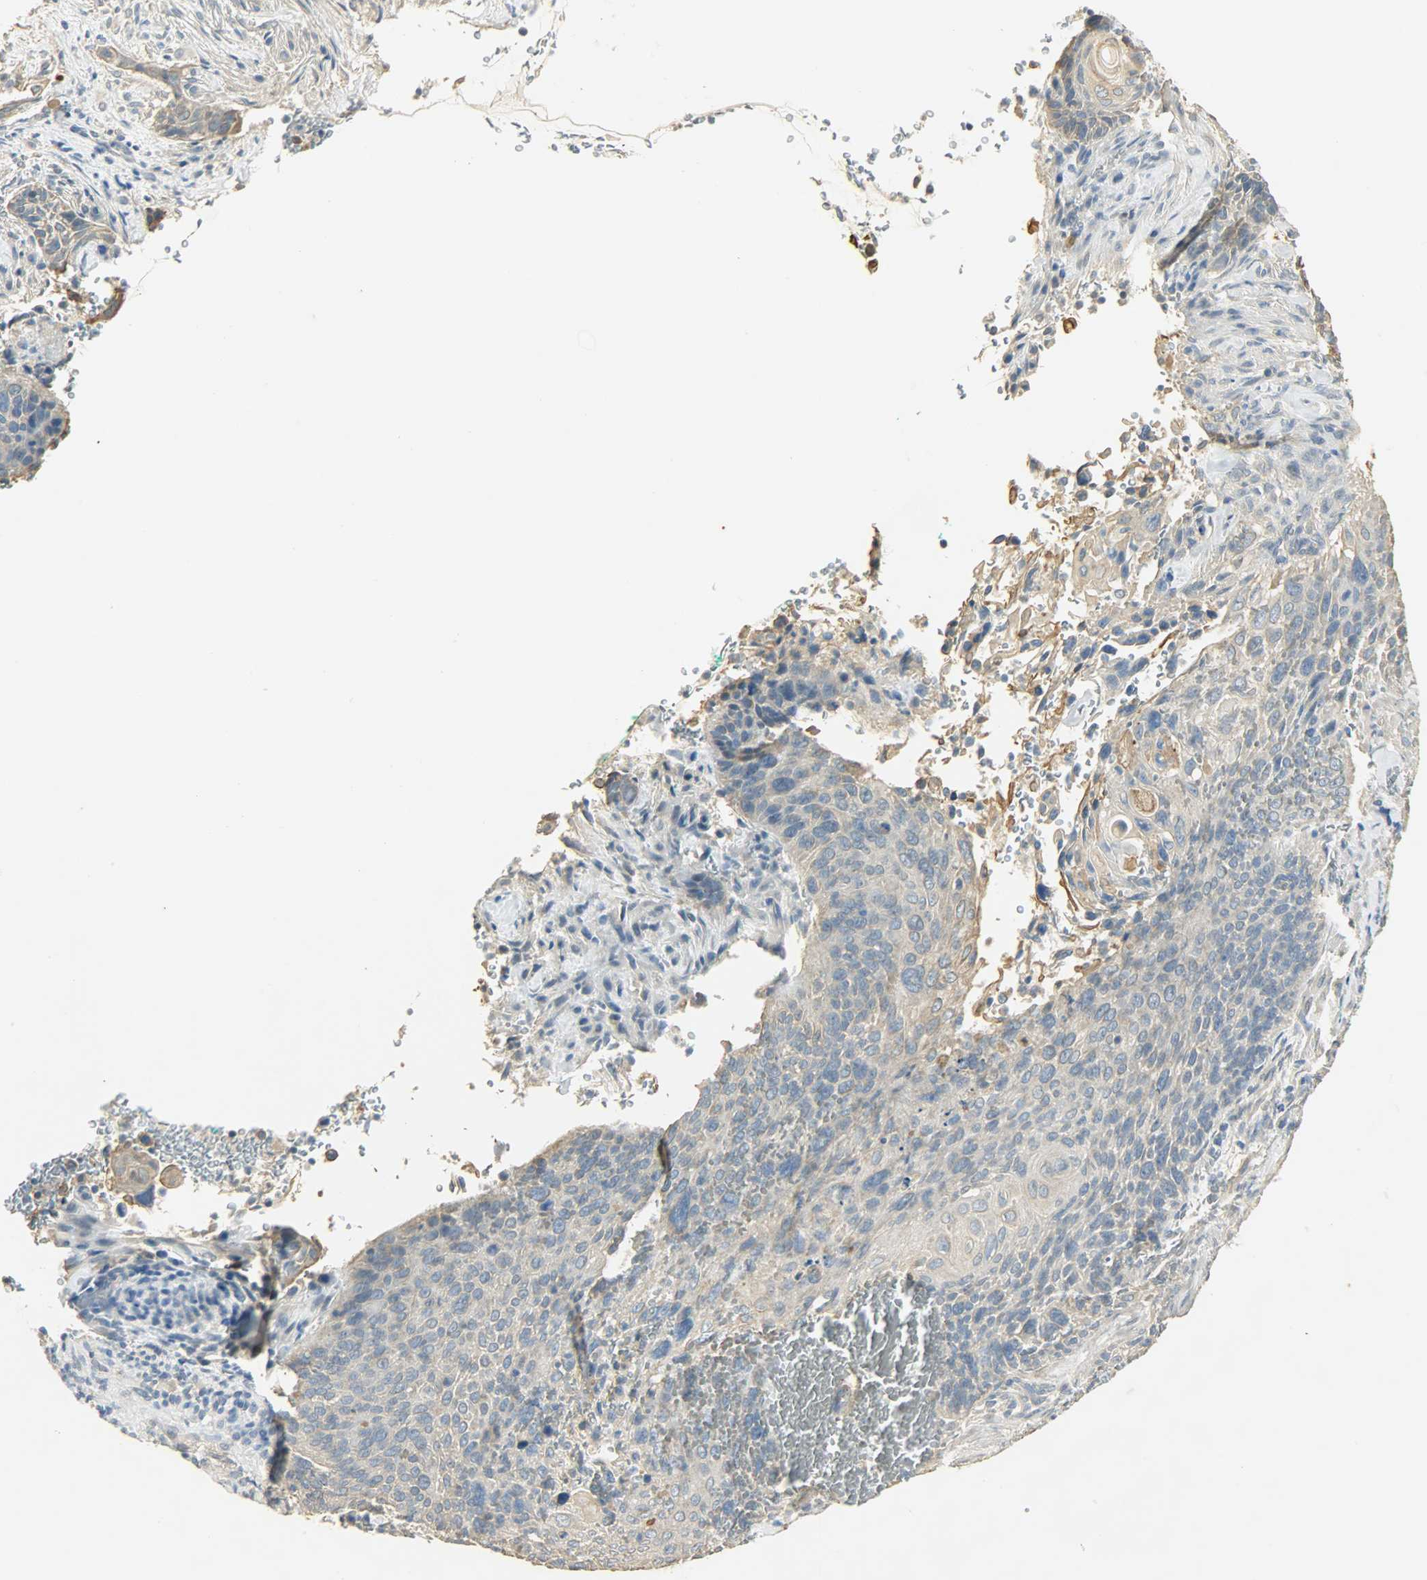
{"staining": {"intensity": "moderate", "quantity": "<25%", "location": "cytoplasmic/membranous"}, "tissue": "cervical cancer", "cell_type": "Tumor cells", "image_type": "cancer", "snomed": [{"axis": "morphology", "description": "Squamous cell carcinoma, NOS"}, {"axis": "topography", "description": "Cervix"}], "caption": "DAB (3,3'-diaminobenzidine) immunohistochemical staining of human cervical cancer (squamous cell carcinoma) demonstrates moderate cytoplasmic/membranous protein expression in approximately <25% of tumor cells. The staining was performed using DAB, with brown indicating positive protein expression. Nuclei are stained blue with hematoxylin.", "gene": "USP13", "patient": {"sex": "female", "age": 33}}